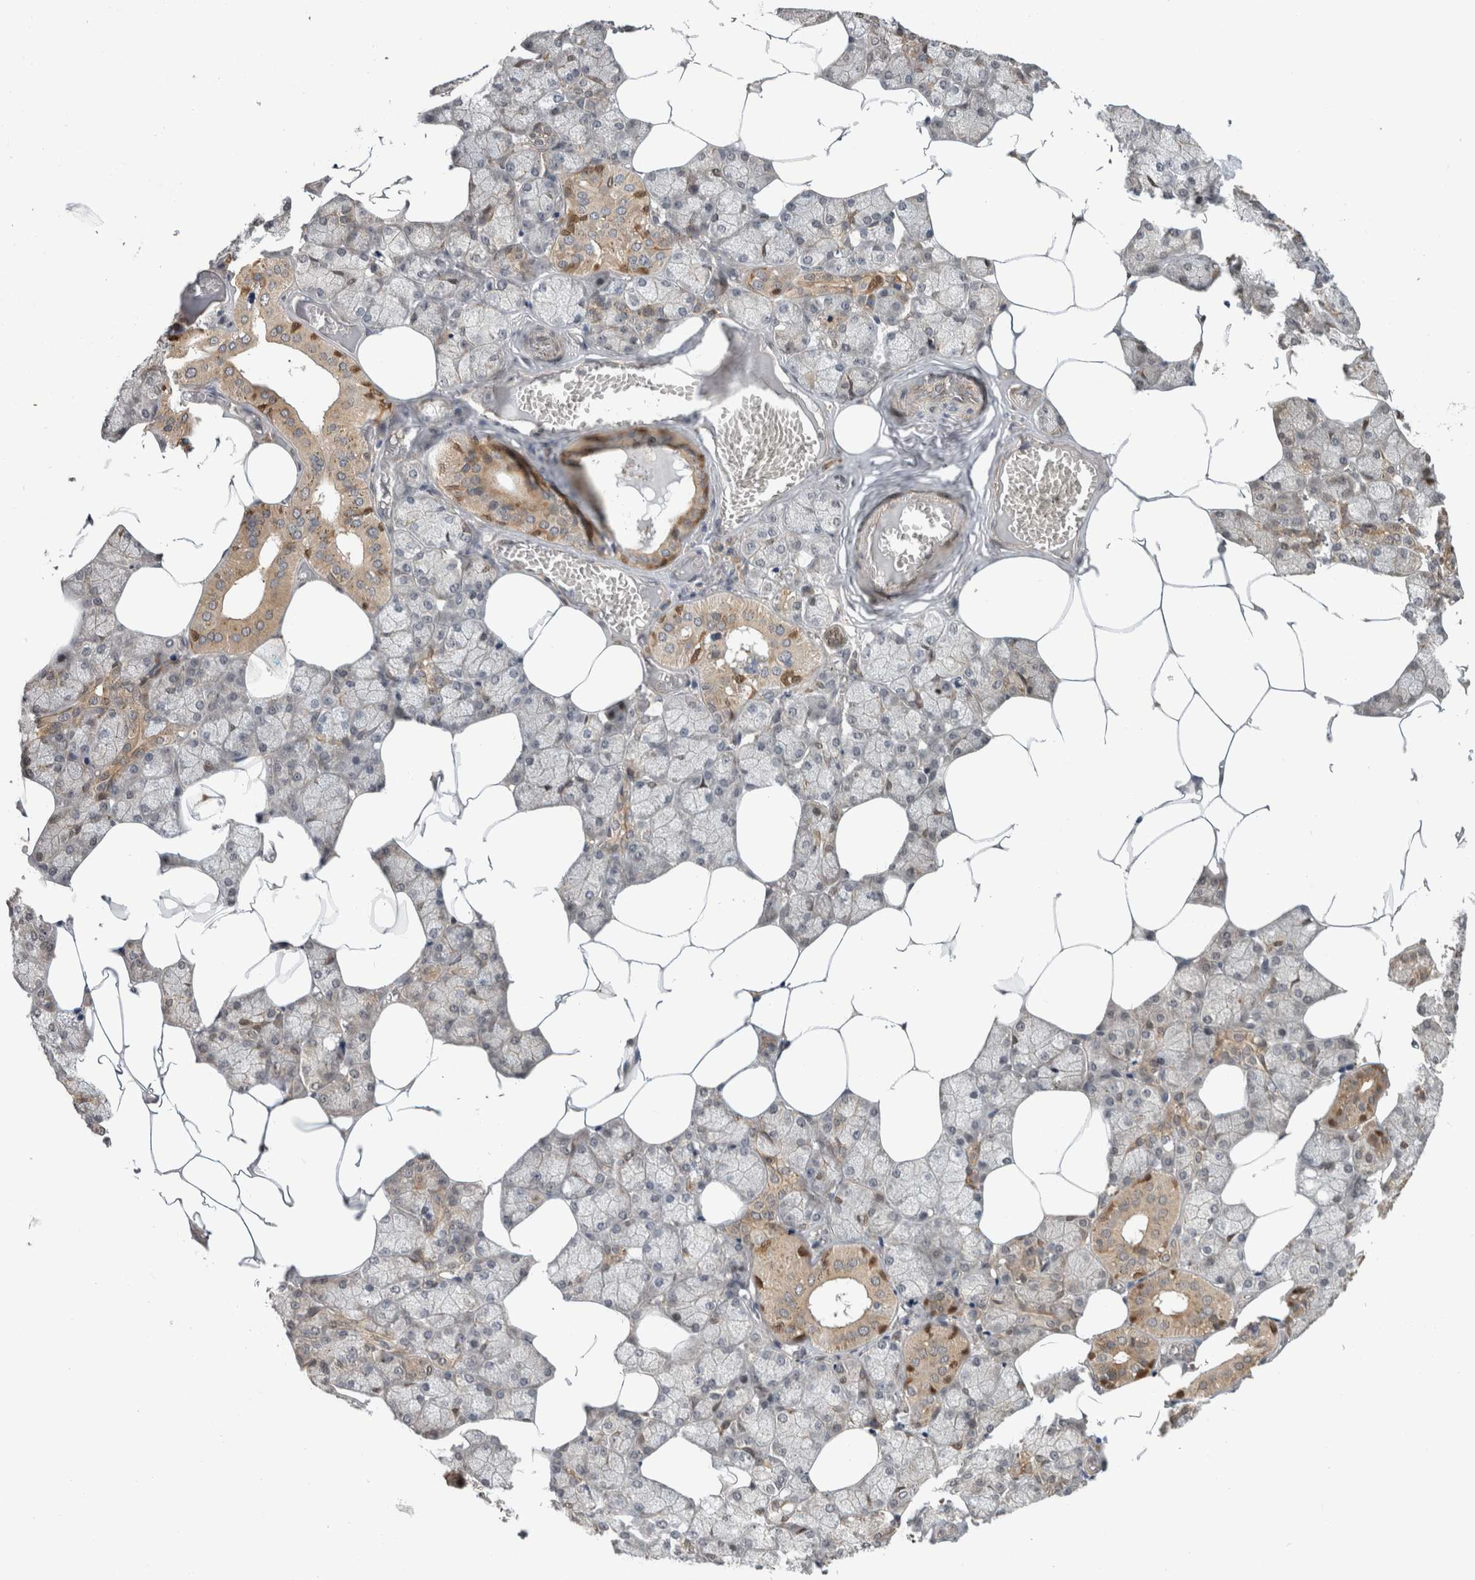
{"staining": {"intensity": "moderate", "quantity": "25%-75%", "location": "cytoplasmic/membranous"}, "tissue": "salivary gland", "cell_type": "Glandular cells", "image_type": "normal", "snomed": [{"axis": "morphology", "description": "Normal tissue, NOS"}, {"axis": "topography", "description": "Salivary gland"}], "caption": "Brown immunohistochemical staining in benign salivary gland shows moderate cytoplasmic/membranous staining in approximately 25%-75% of glandular cells.", "gene": "PARP6", "patient": {"sex": "male", "age": 62}}